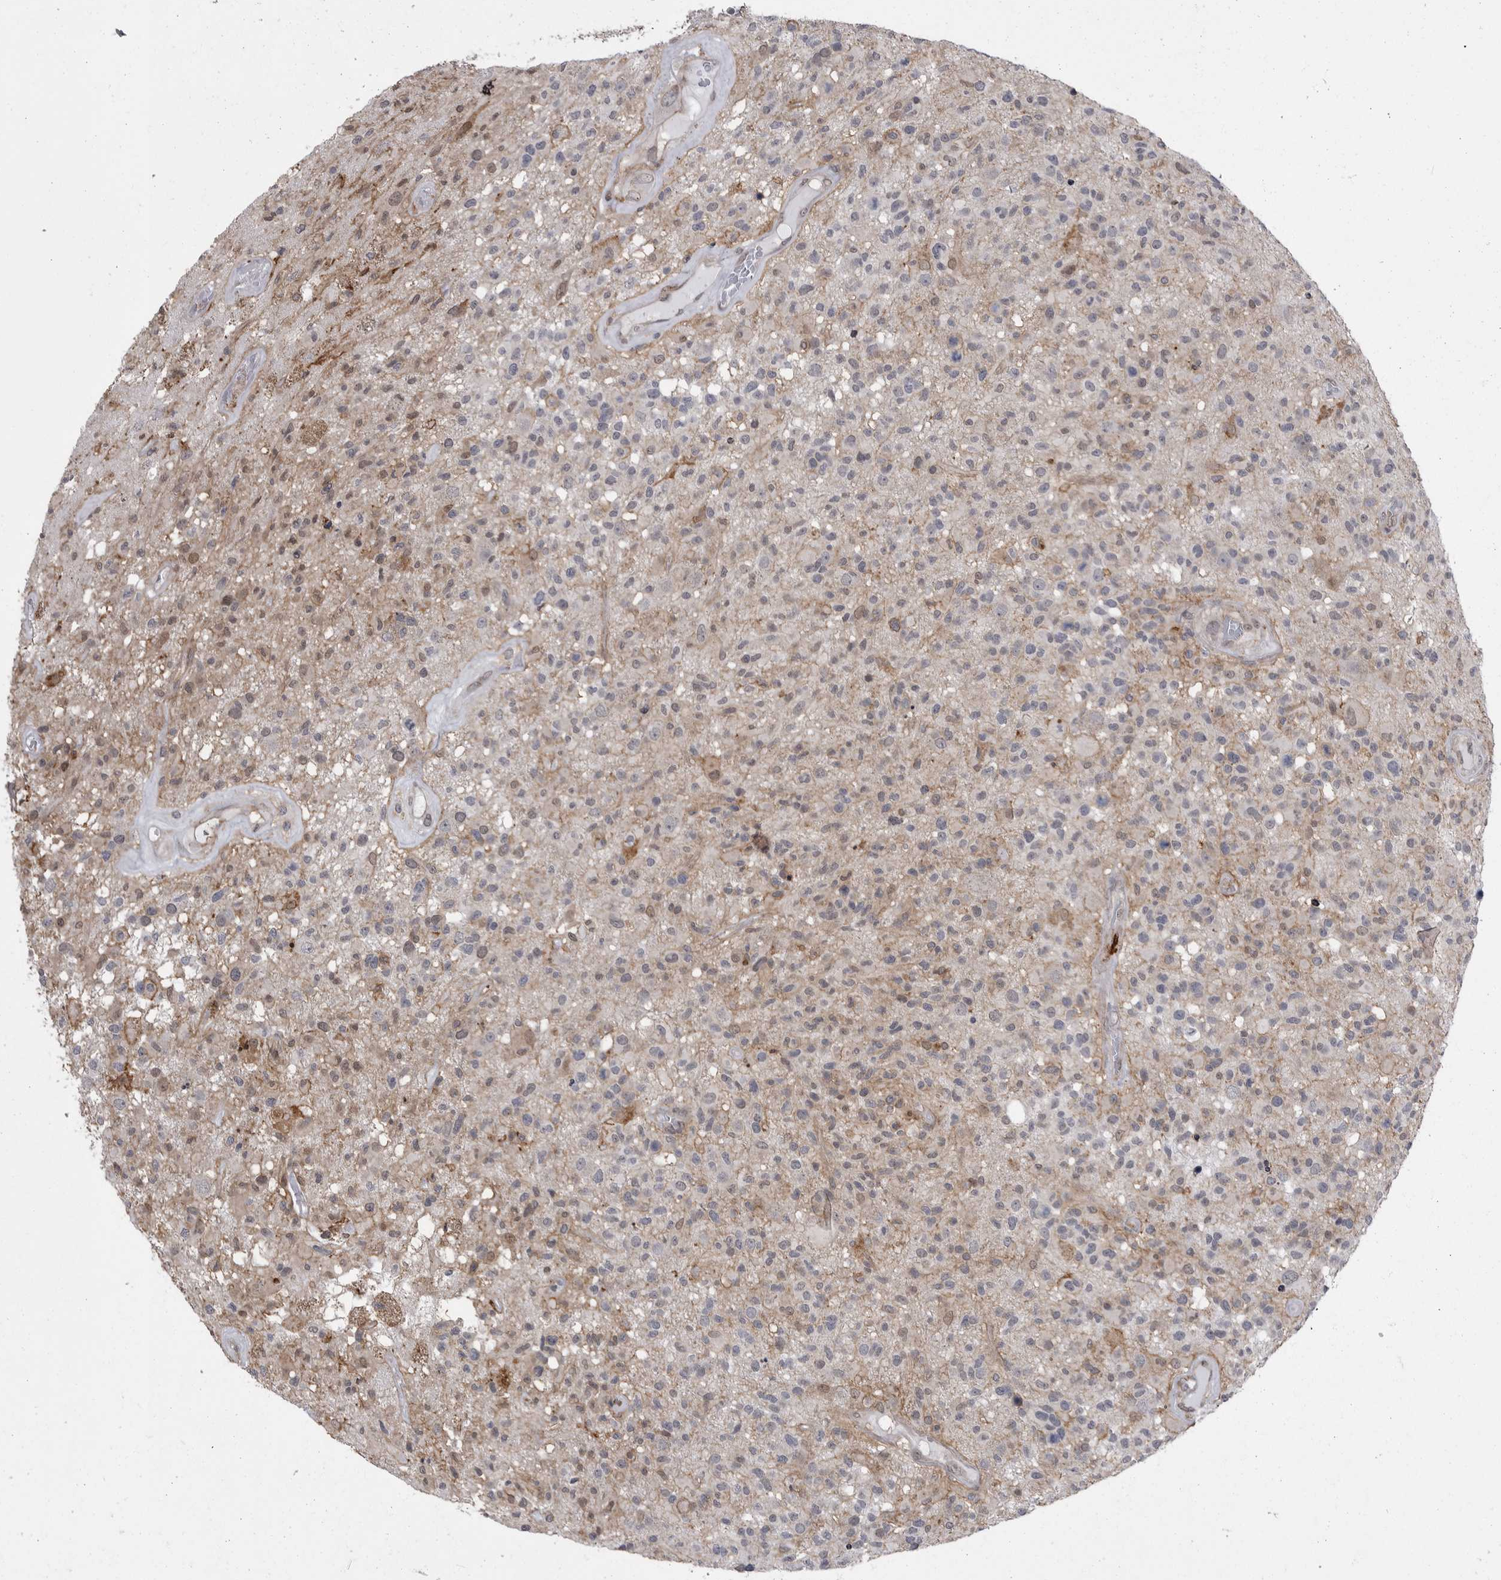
{"staining": {"intensity": "negative", "quantity": "none", "location": "none"}, "tissue": "glioma", "cell_type": "Tumor cells", "image_type": "cancer", "snomed": [{"axis": "morphology", "description": "Glioma, malignant, High grade"}, {"axis": "morphology", "description": "Glioblastoma, NOS"}, {"axis": "topography", "description": "Brain"}], "caption": "Immunohistochemistry (IHC) image of neoplastic tissue: human glioblastoma stained with DAB shows no significant protein expression in tumor cells.", "gene": "ABL1", "patient": {"sex": "male", "age": 60}}